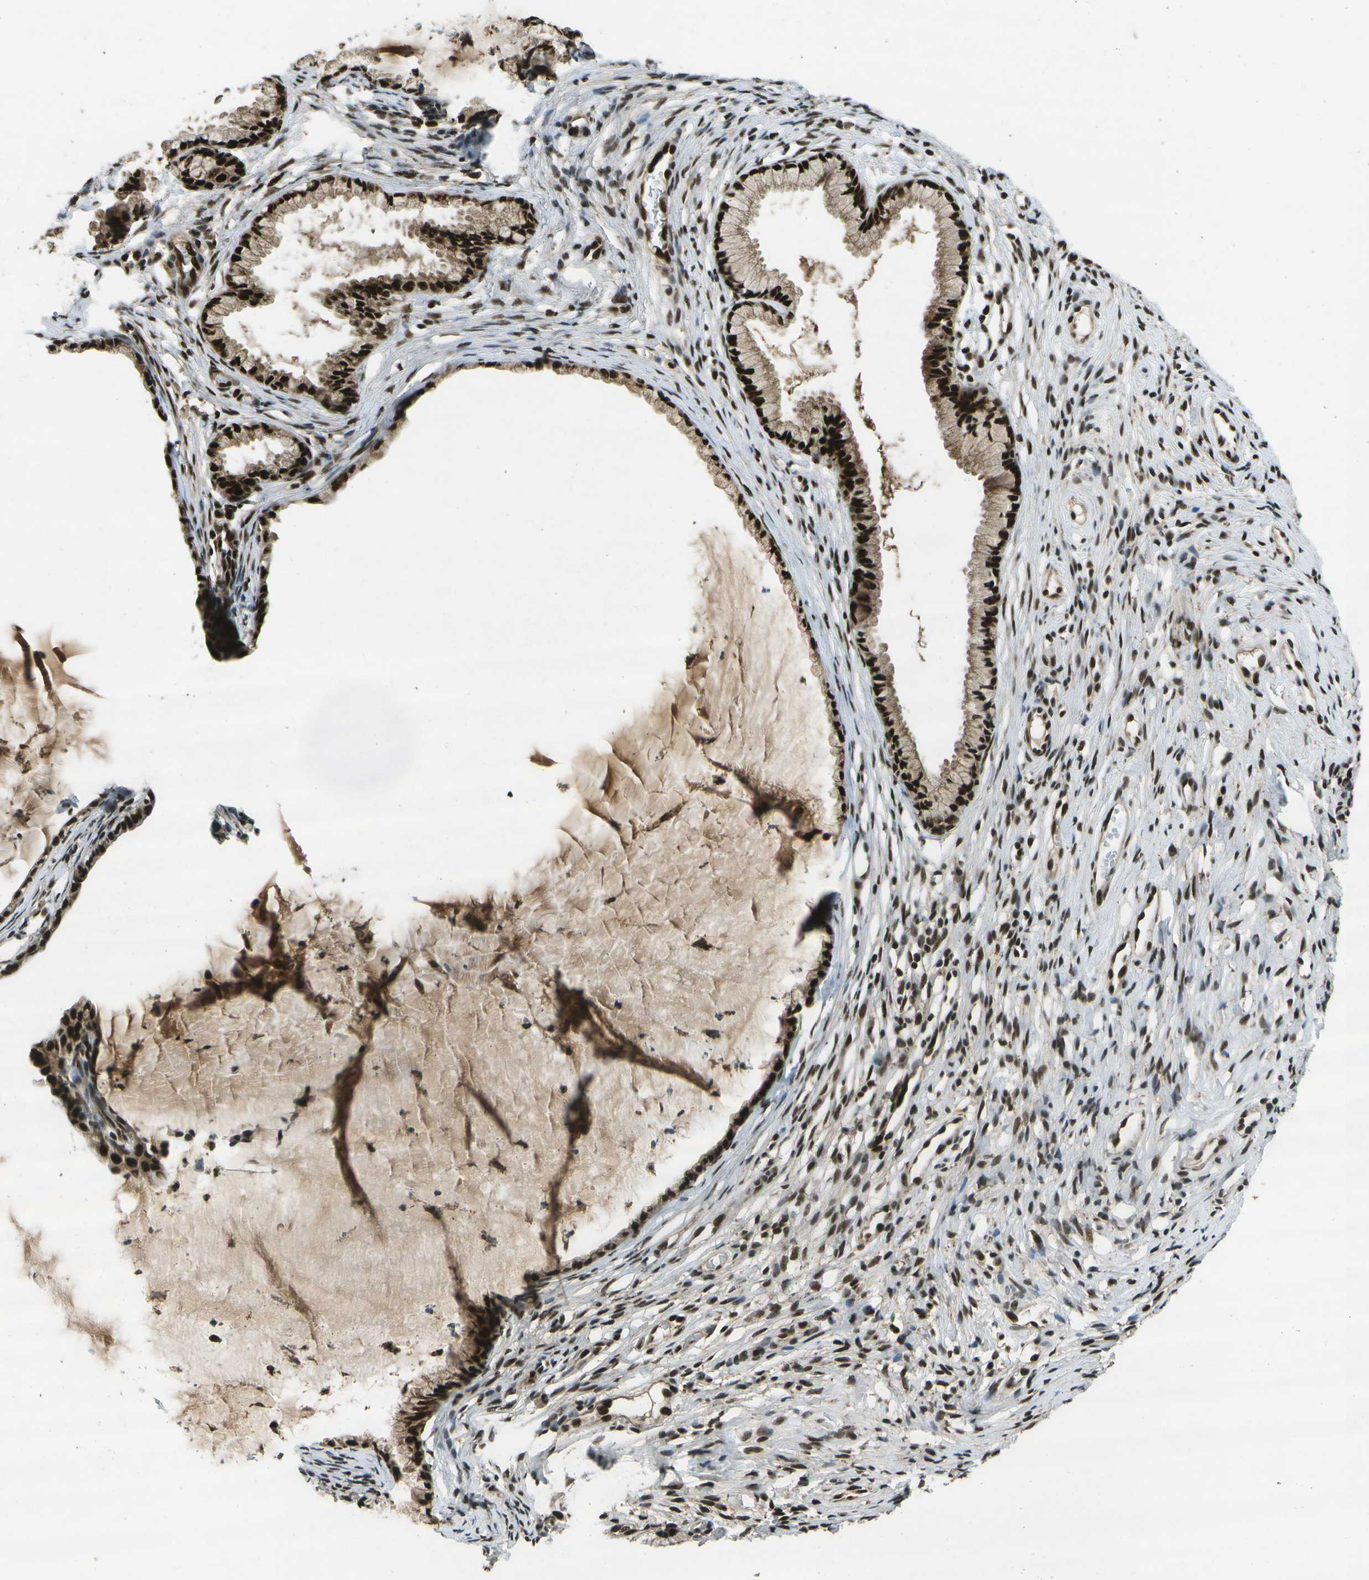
{"staining": {"intensity": "strong", "quantity": ">75%", "location": "cytoplasmic/membranous,nuclear"}, "tissue": "cervix", "cell_type": "Glandular cells", "image_type": "normal", "snomed": [{"axis": "morphology", "description": "Normal tissue, NOS"}, {"axis": "topography", "description": "Cervix"}], "caption": "This is a micrograph of immunohistochemistry (IHC) staining of normal cervix, which shows strong positivity in the cytoplasmic/membranous,nuclear of glandular cells.", "gene": "GANC", "patient": {"sex": "female", "age": 77}}